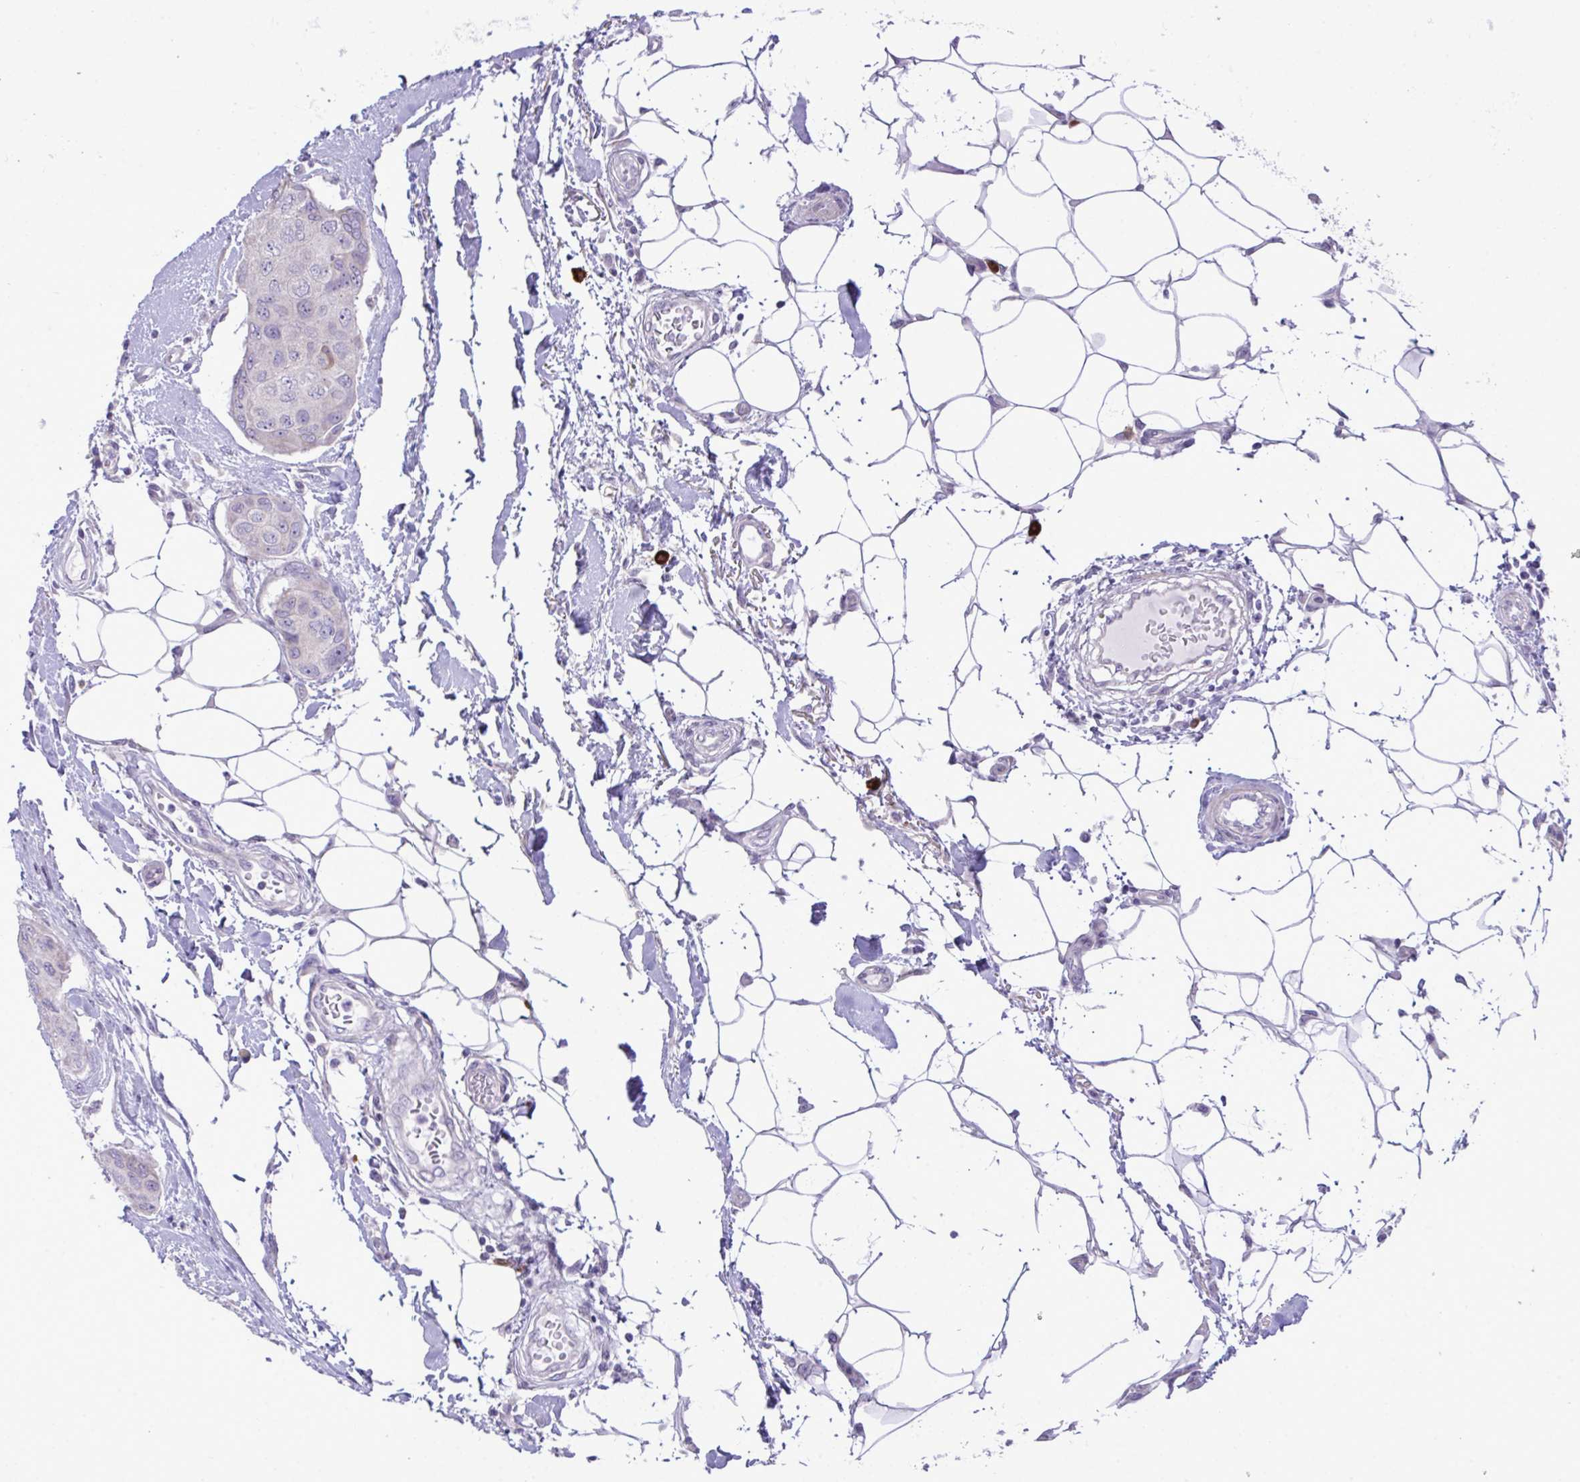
{"staining": {"intensity": "negative", "quantity": "none", "location": "none"}, "tissue": "breast cancer", "cell_type": "Tumor cells", "image_type": "cancer", "snomed": [{"axis": "morphology", "description": "Duct carcinoma"}, {"axis": "topography", "description": "Breast"}, {"axis": "topography", "description": "Lymph node"}], "caption": "An image of human breast cancer (invasive ductal carcinoma) is negative for staining in tumor cells.", "gene": "SPAG1", "patient": {"sex": "female", "age": 80}}